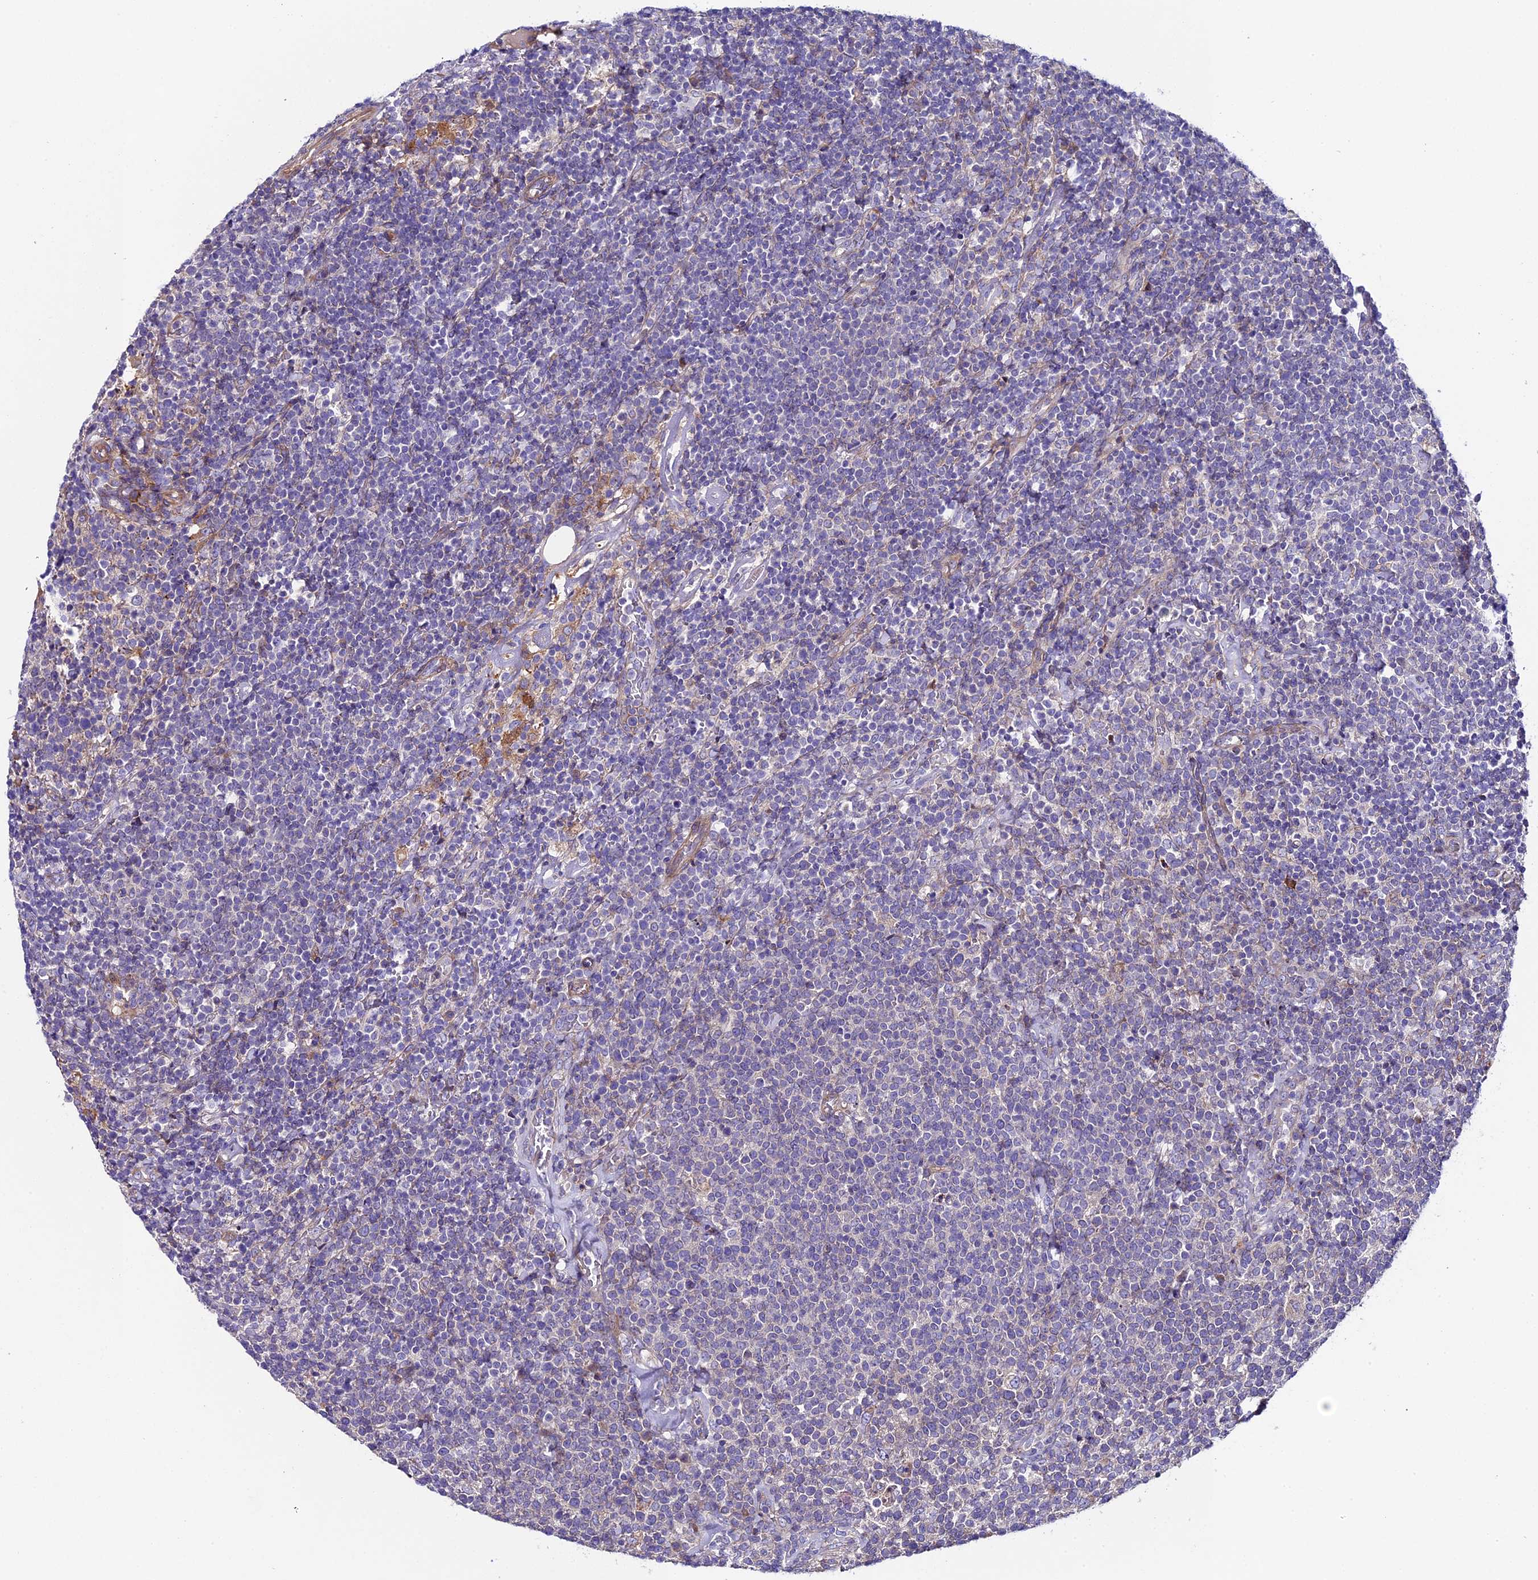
{"staining": {"intensity": "negative", "quantity": "none", "location": "none"}, "tissue": "lymphoma", "cell_type": "Tumor cells", "image_type": "cancer", "snomed": [{"axis": "morphology", "description": "Malignant lymphoma, non-Hodgkin's type, High grade"}, {"axis": "topography", "description": "Lymph node"}], "caption": "Immunohistochemical staining of human lymphoma displays no significant positivity in tumor cells.", "gene": "PIGU", "patient": {"sex": "male", "age": 61}}